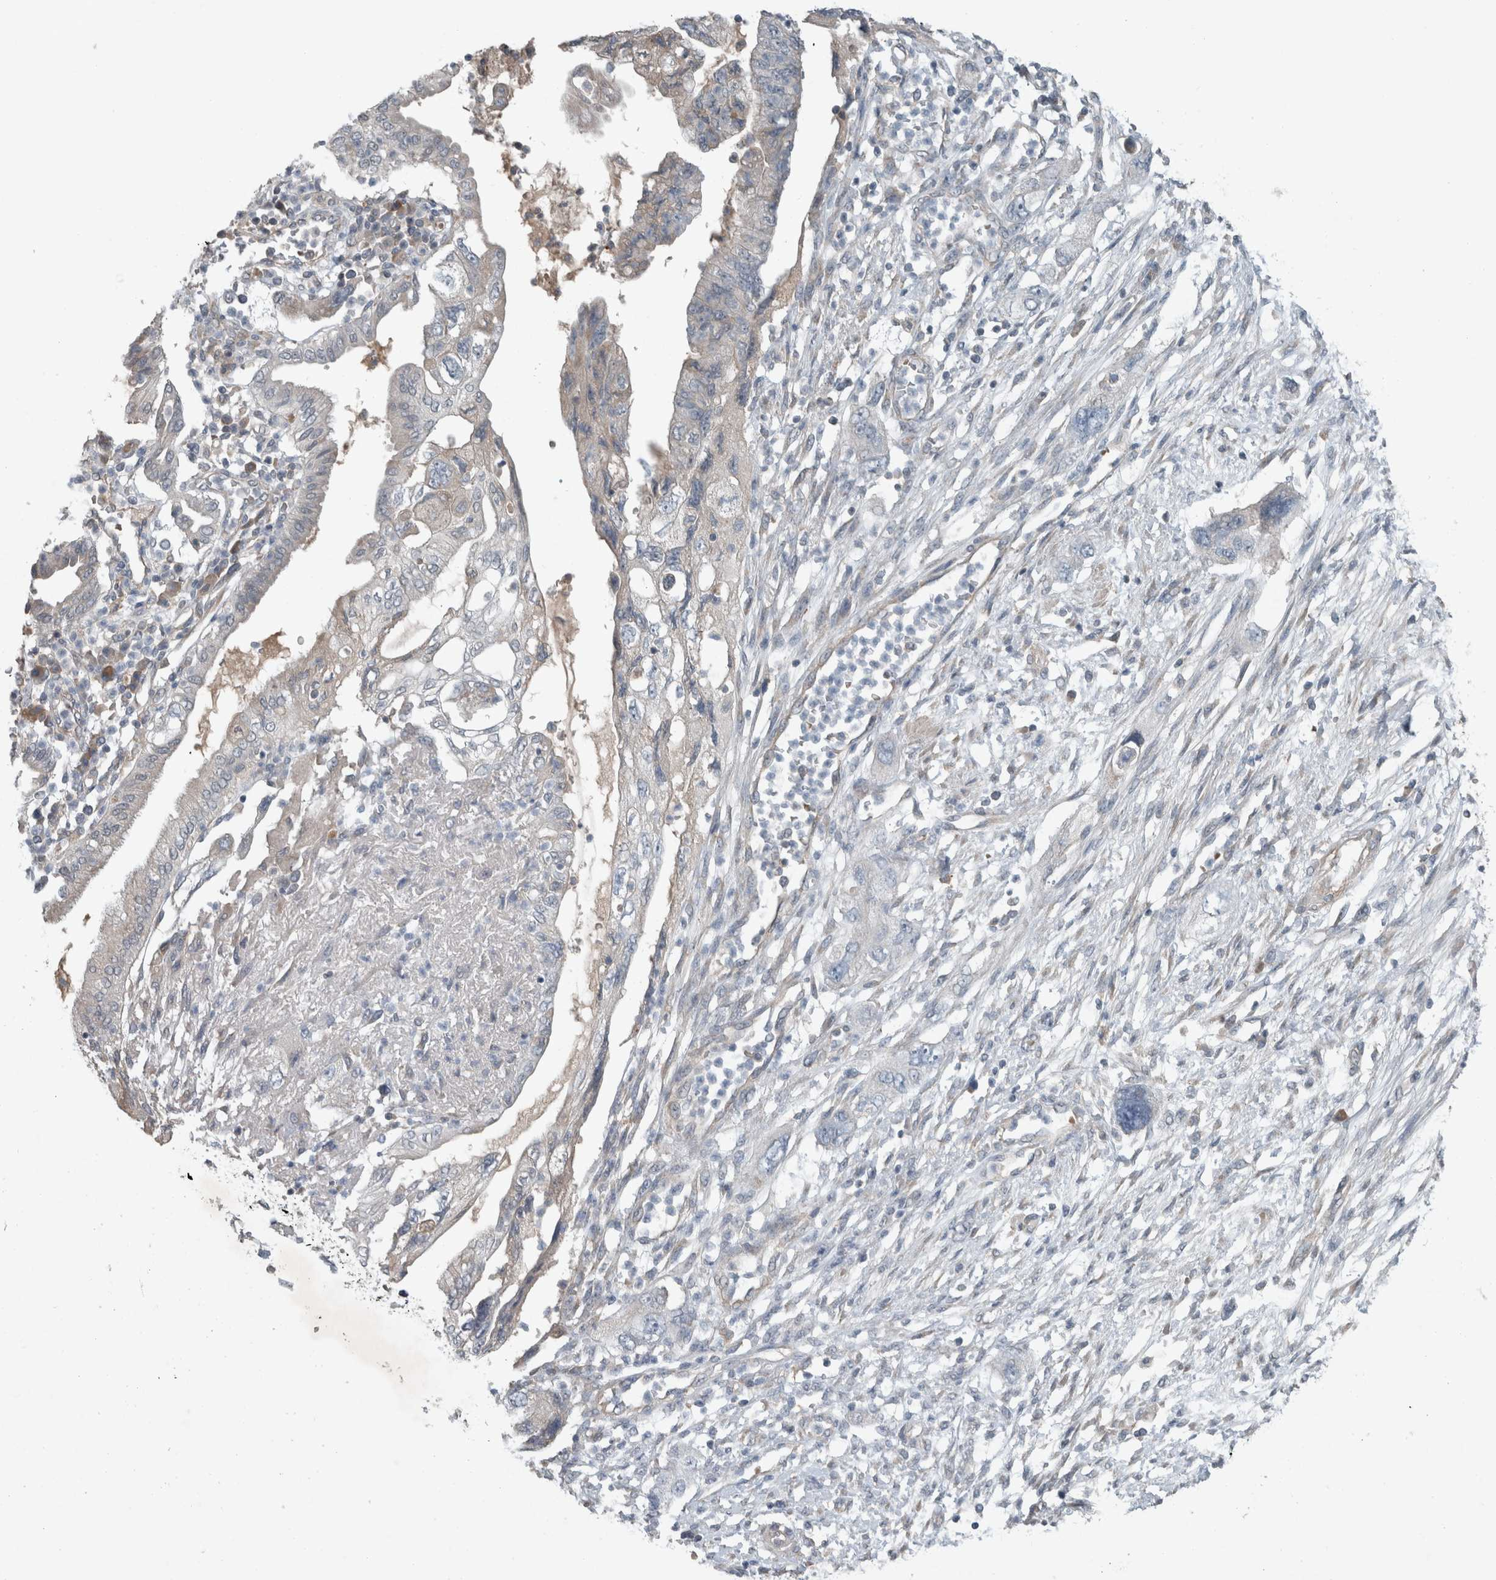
{"staining": {"intensity": "negative", "quantity": "none", "location": "none"}, "tissue": "pancreatic cancer", "cell_type": "Tumor cells", "image_type": "cancer", "snomed": [{"axis": "morphology", "description": "Adenocarcinoma, NOS"}, {"axis": "topography", "description": "Pancreas"}], "caption": "Immunohistochemistry histopathology image of human adenocarcinoma (pancreatic) stained for a protein (brown), which shows no expression in tumor cells.", "gene": "JADE2", "patient": {"sex": "female", "age": 73}}